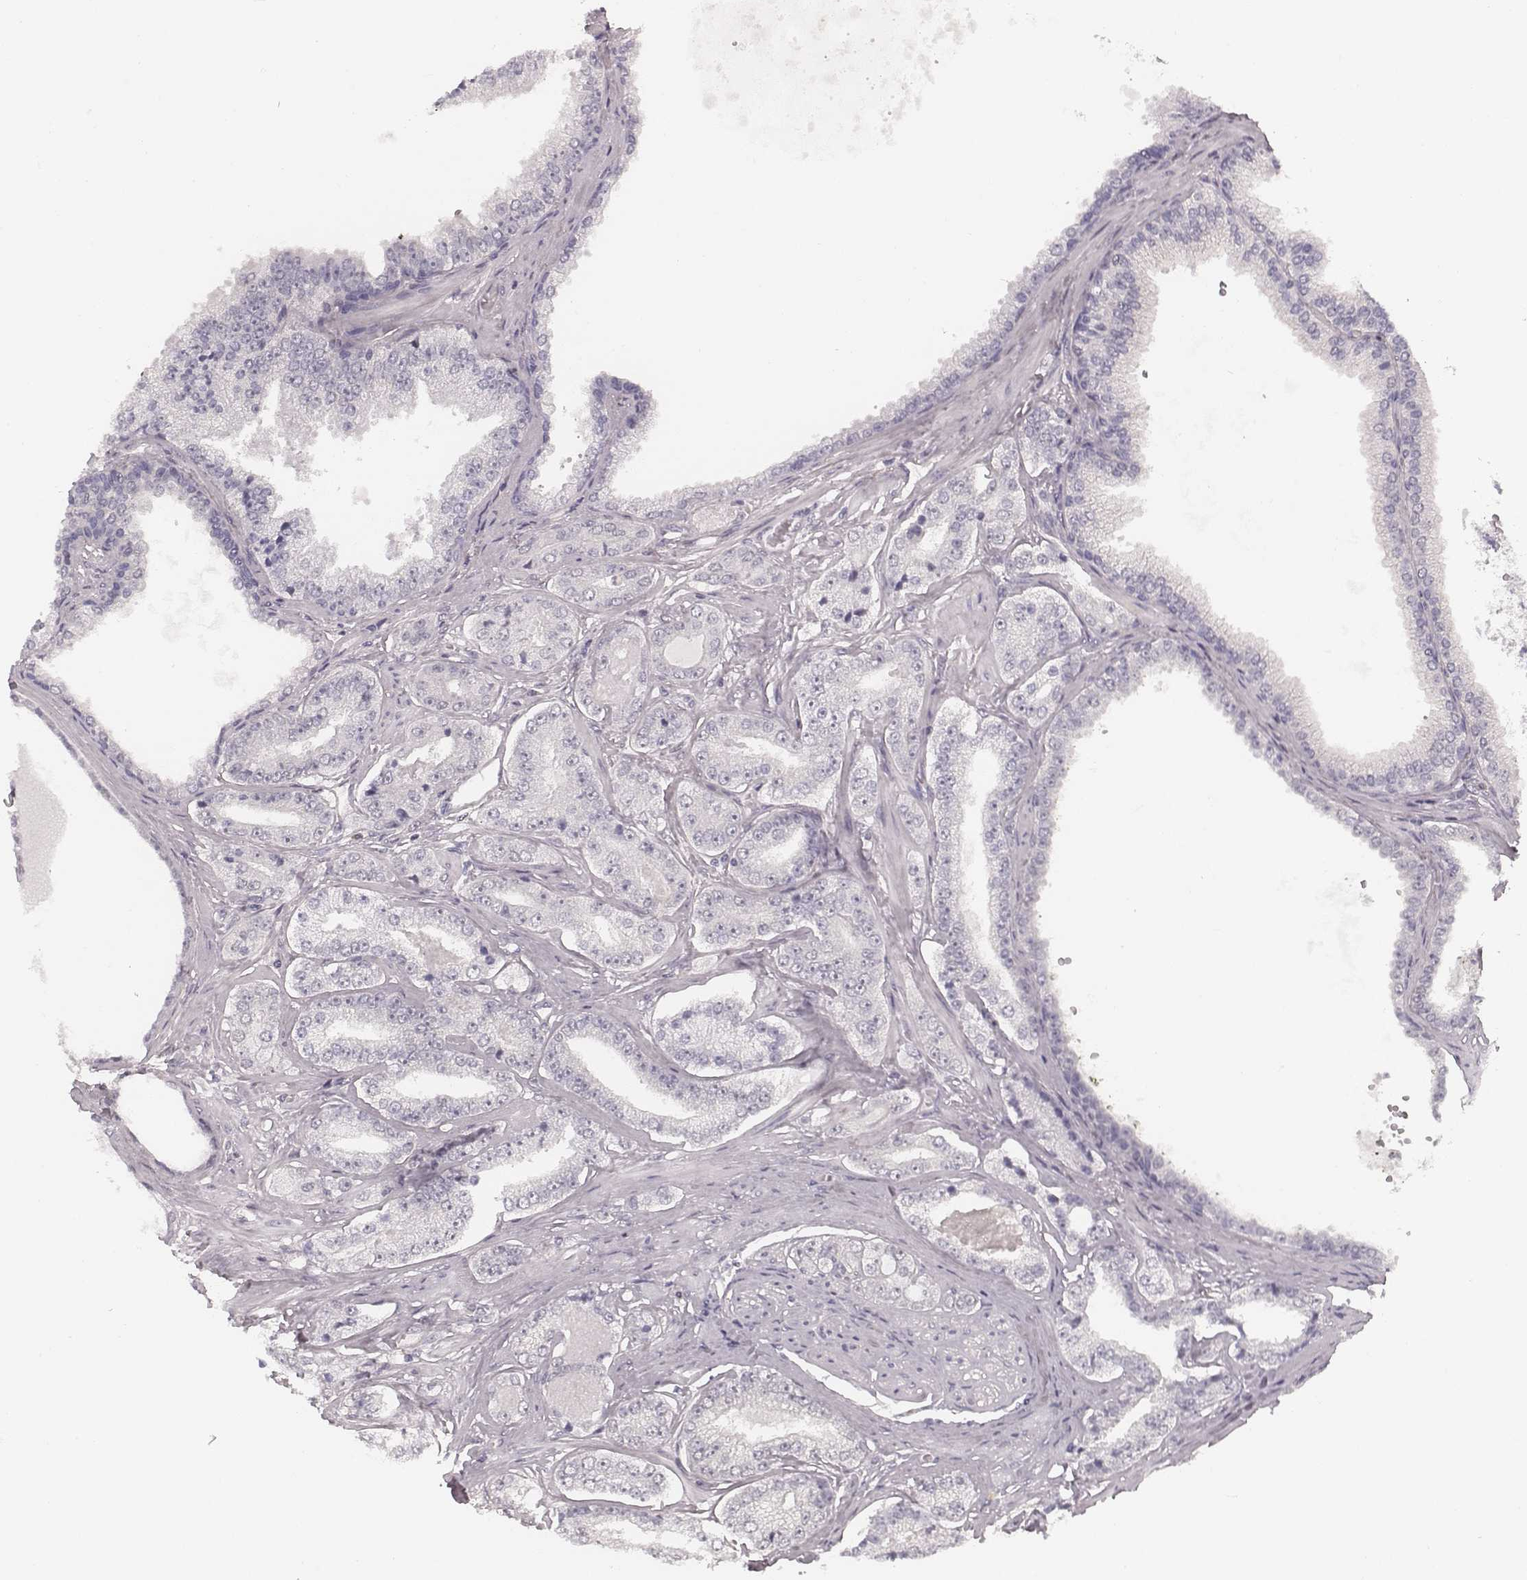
{"staining": {"intensity": "negative", "quantity": "none", "location": "none"}, "tissue": "prostate cancer", "cell_type": "Tumor cells", "image_type": "cancer", "snomed": [{"axis": "morphology", "description": "Adenocarcinoma, NOS"}, {"axis": "topography", "description": "Prostate"}], "caption": "This image is of prostate cancer (adenocarcinoma) stained with immunohistochemistry (IHC) to label a protein in brown with the nuclei are counter-stained blue. There is no expression in tumor cells.", "gene": "RPGRIP1", "patient": {"sex": "male", "age": 64}}